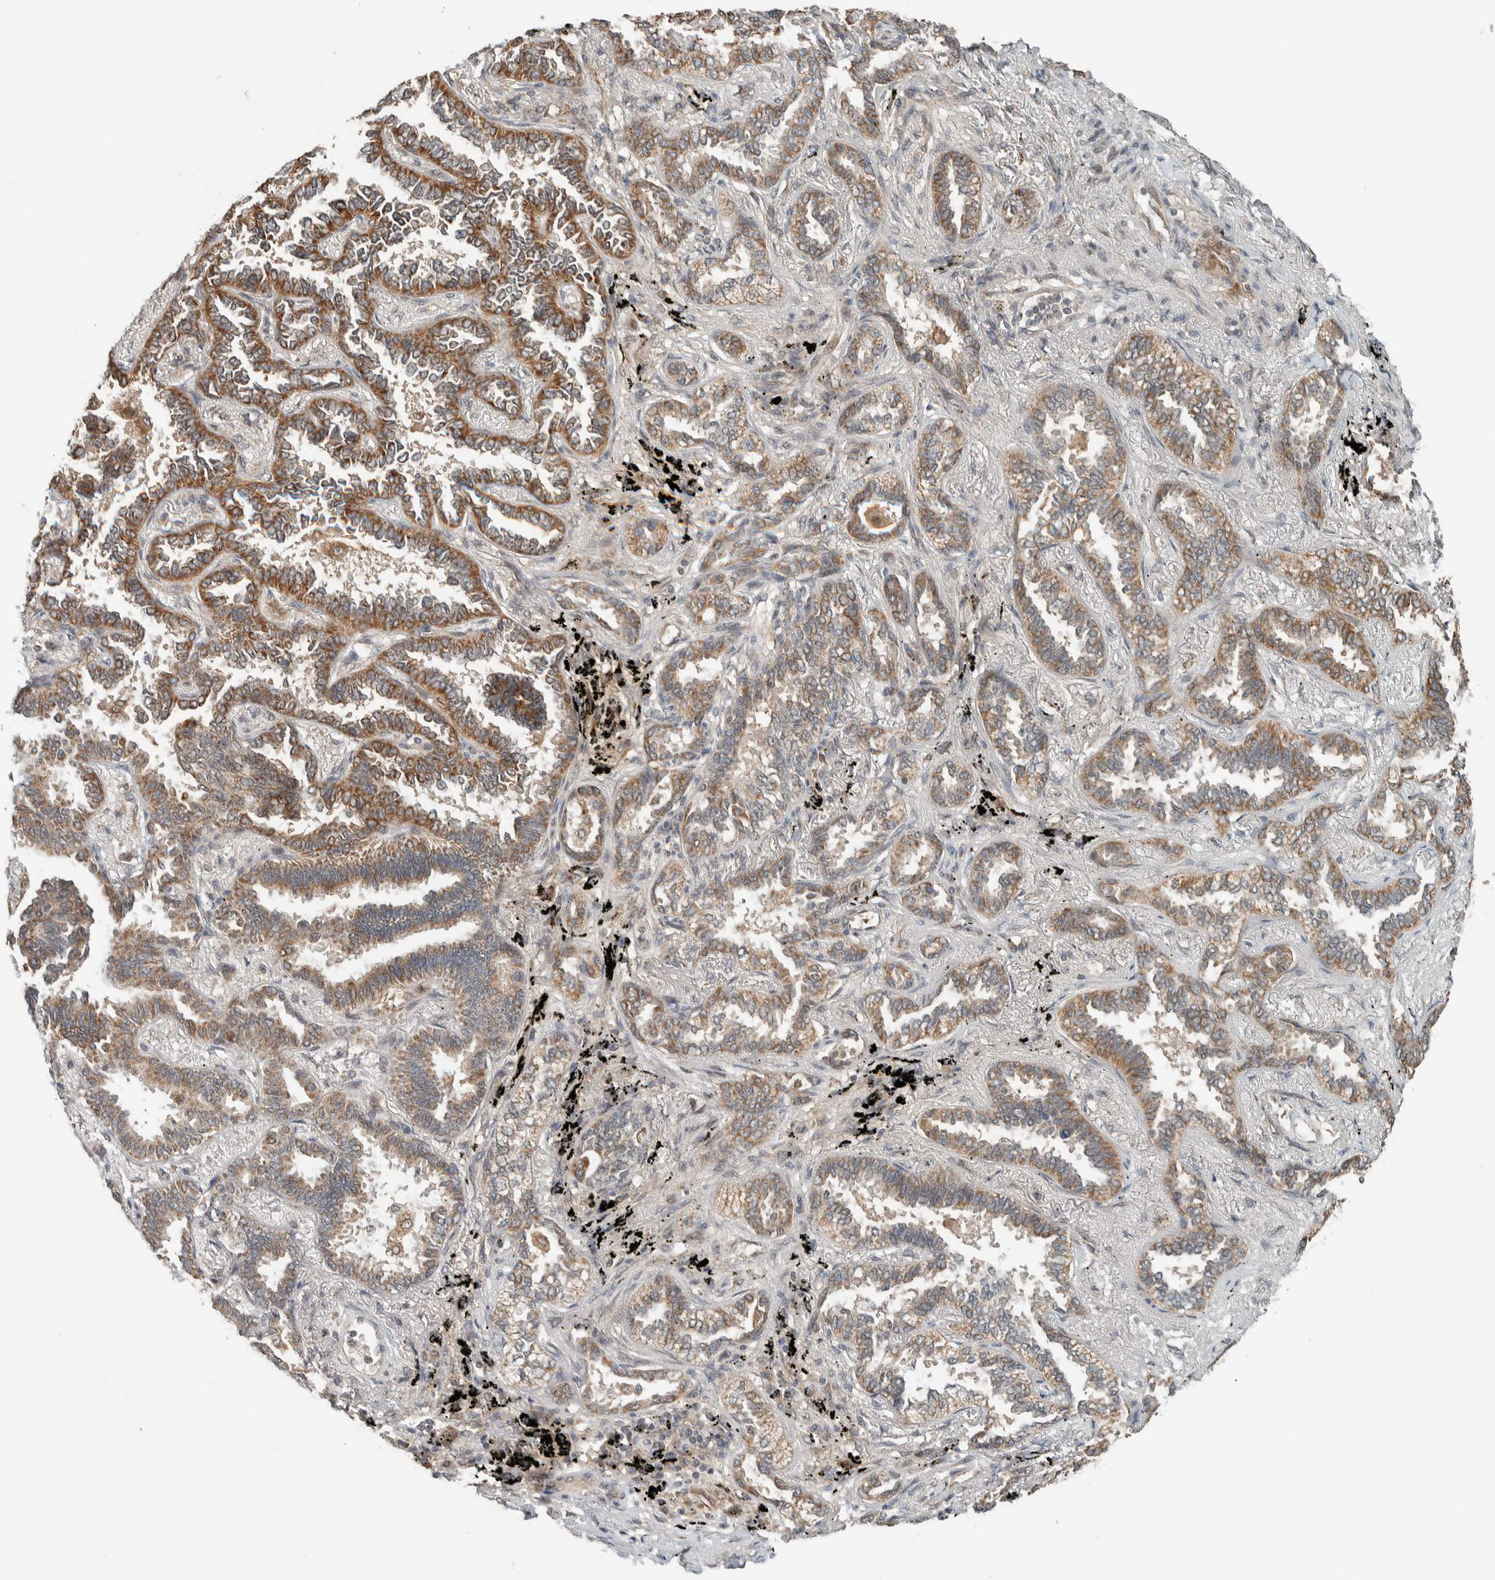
{"staining": {"intensity": "moderate", "quantity": ">75%", "location": "cytoplasmic/membranous"}, "tissue": "lung cancer", "cell_type": "Tumor cells", "image_type": "cancer", "snomed": [{"axis": "morphology", "description": "Adenocarcinoma, NOS"}, {"axis": "topography", "description": "Lung"}], "caption": "Immunohistochemistry staining of adenocarcinoma (lung), which displays medium levels of moderate cytoplasmic/membranous expression in about >75% of tumor cells indicating moderate cytoplasmic/membranous protein staining. The staining was performed using DAB (brown) for protein detection and nuclei were counterstained in hematoxylin (blue).", "gene": "NBR1", "patient": {"sex": "male", "age": 59}}